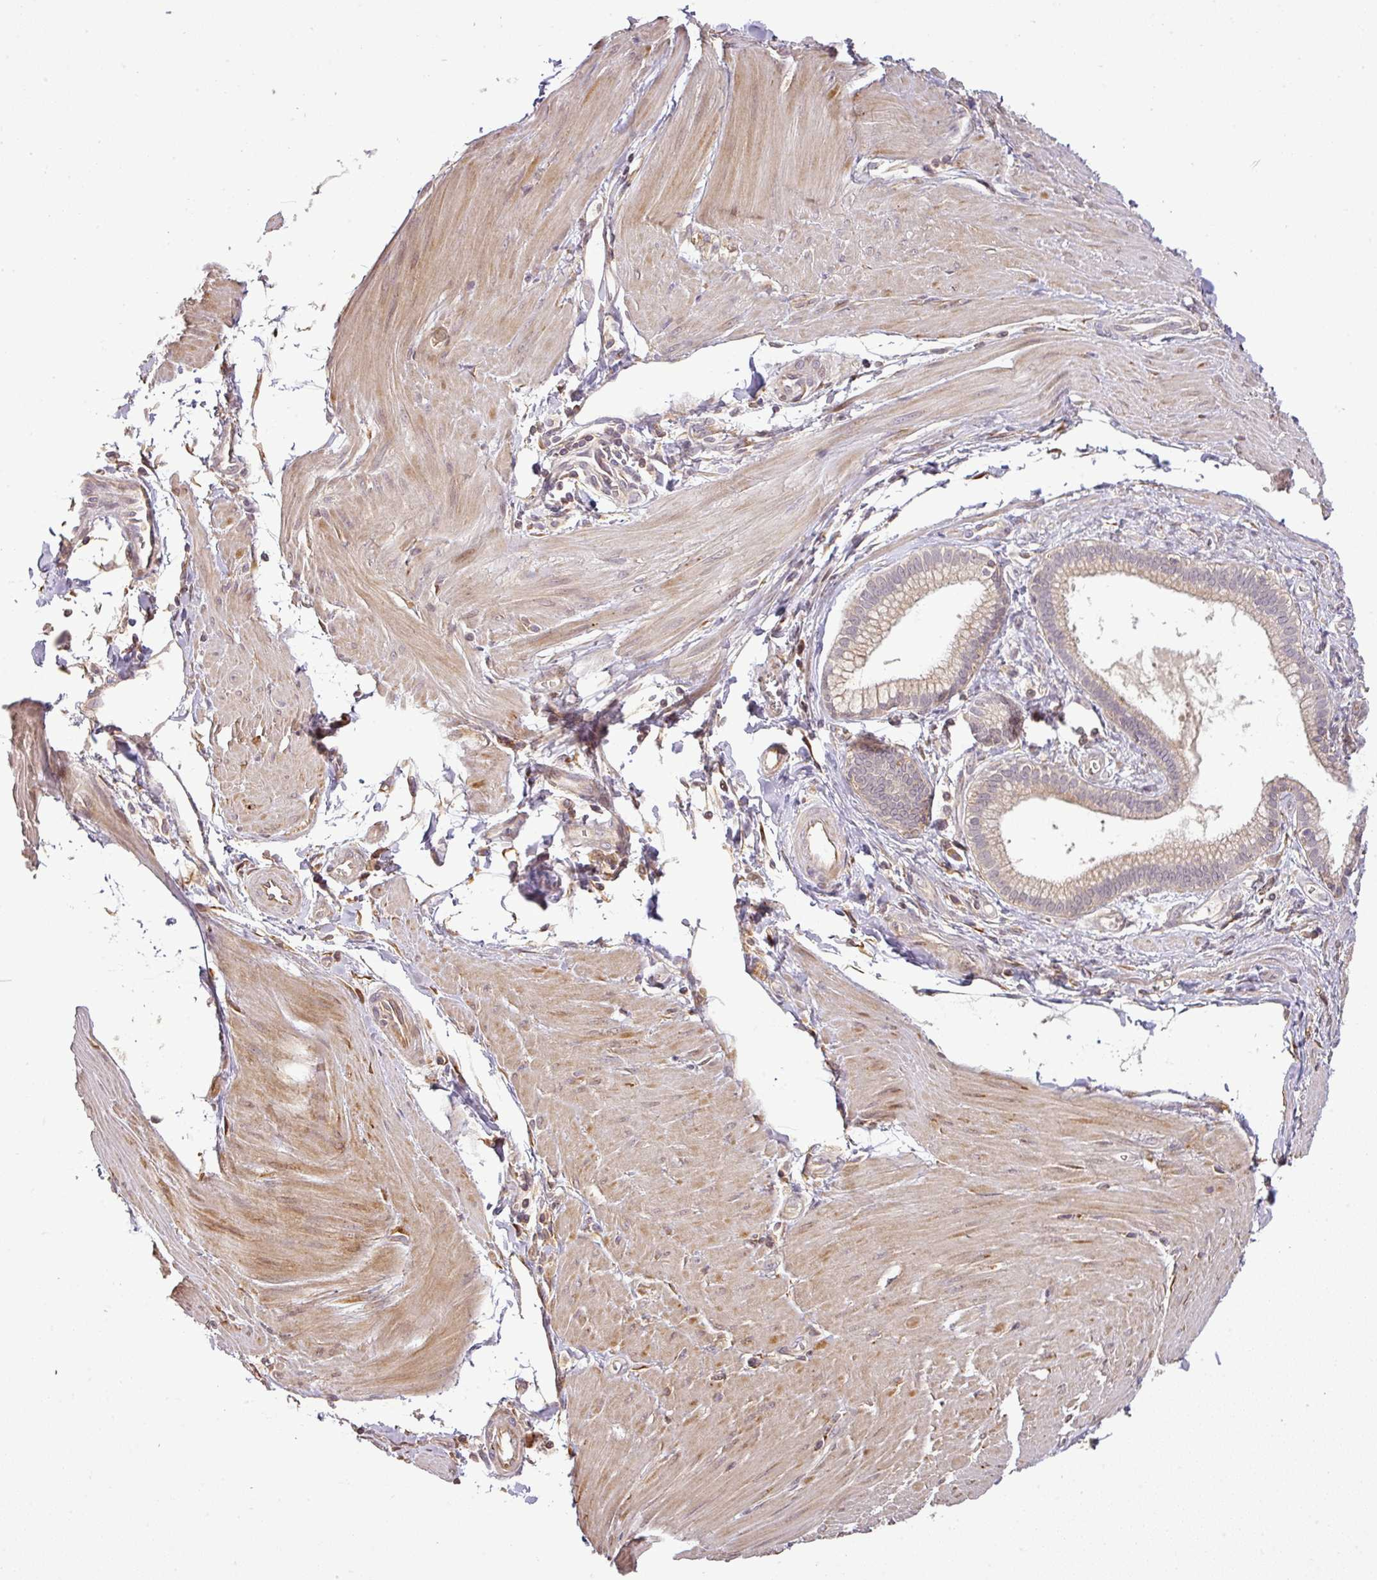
{"staining": {"intensity": "negative", "quantity": "none", "location": "none"}, "tissue": "pancreatic cancer", "cell_type": "Tumor cells", "image_type": "cancer", "snomed": [{"axis": "morphology", "description": "Adenocarcinoma, NOS"}, {"axis": "topography", "description": "Pancreas"}], "caption": "Micrograph shows no significant protein staining in tumor cells of pancreatic cancer.", "gene": "FAIM", "patient": {"sex": "male", "age": 78}}